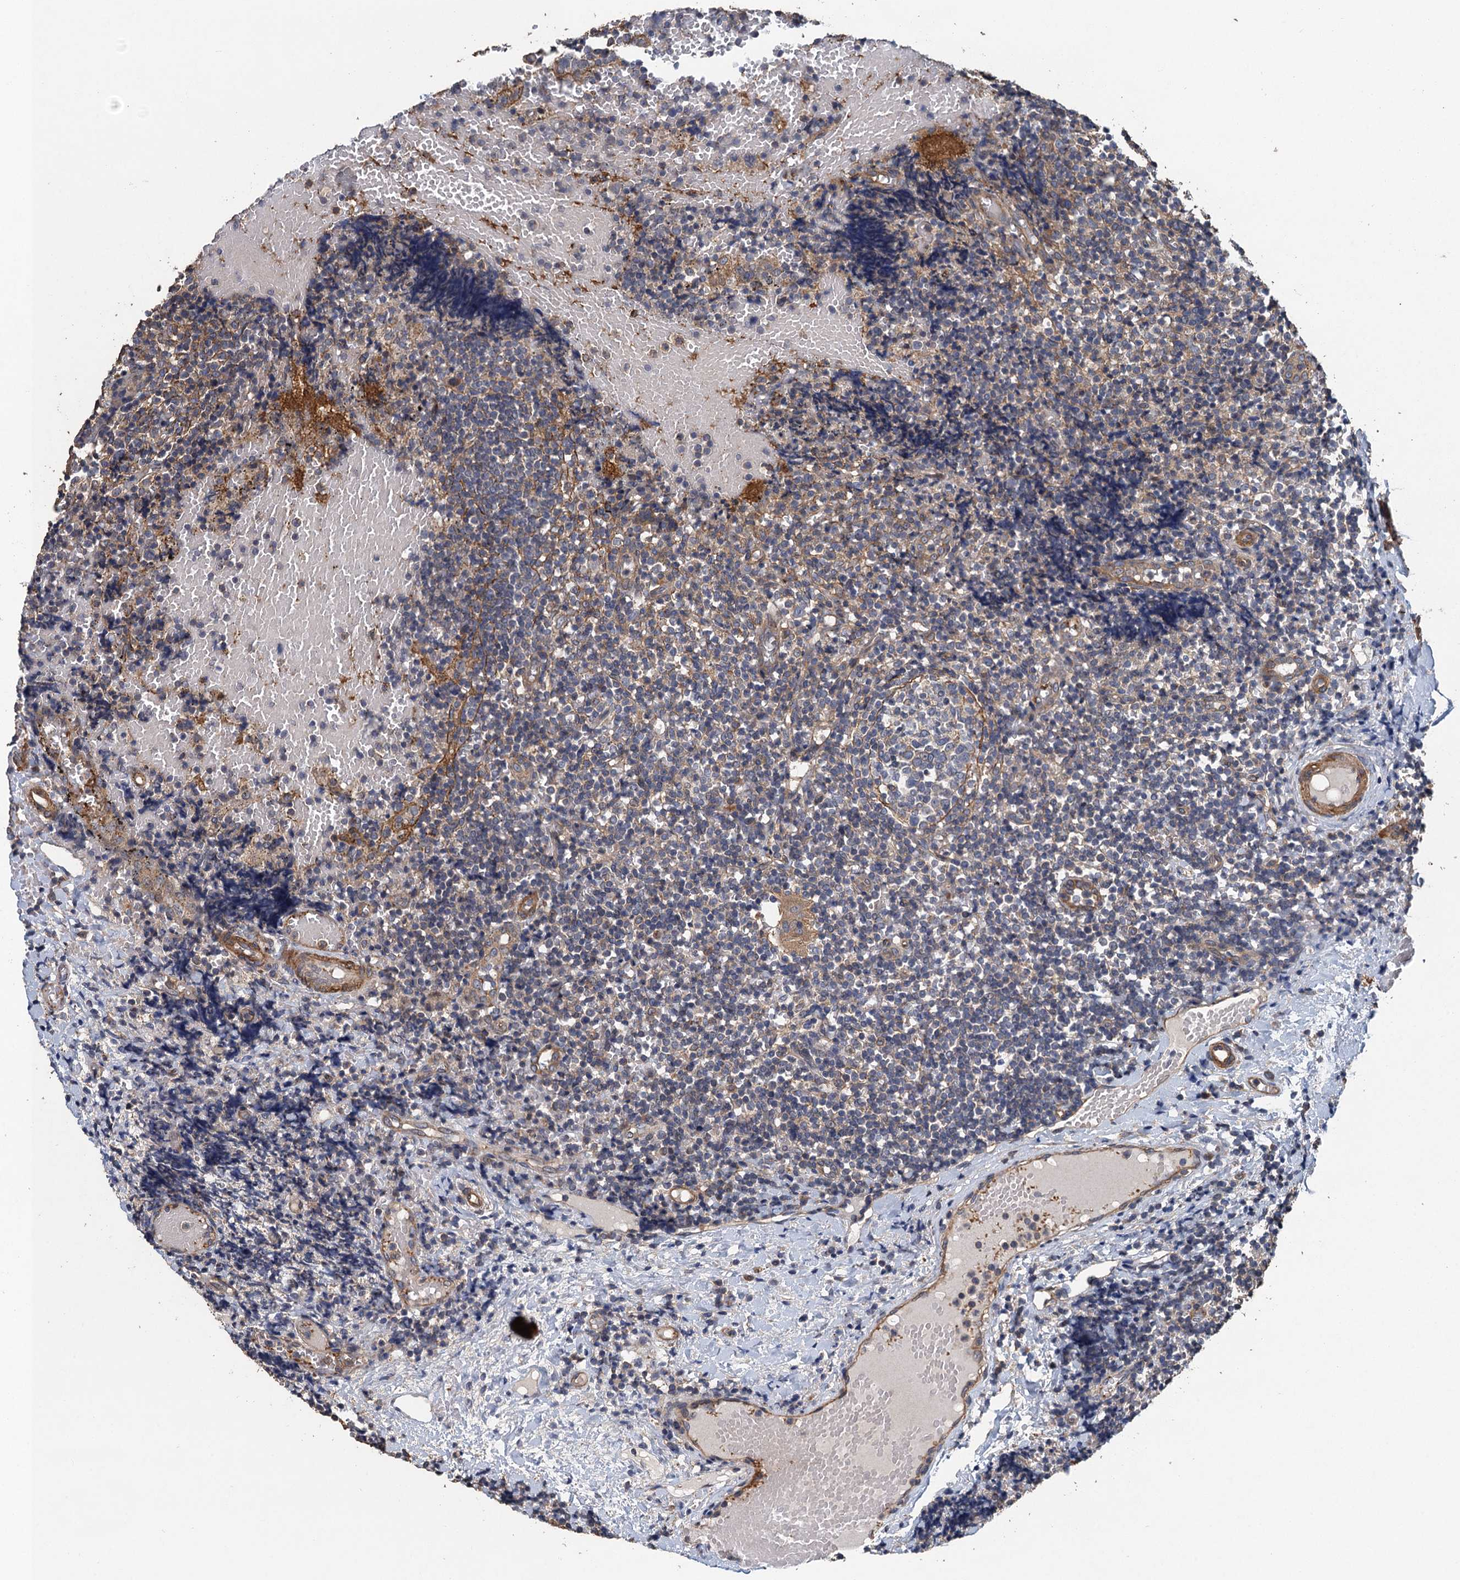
{"staining": {"intensity": "negative", "quantity": "none", "location": "none"}, "tissue": "tonsil", "cell_type": "Germinal center cells", "image_type": "normal", "snomed": [{"axis": "morphology", "description": "Normal tissue, NOS"}, {"axis": "topography", "description": "Tonsil"}], "caption": "Immunohistochemical staining of benign tonsil demonstrates no significant staining in germinal center cells. (Stains: DAB (3,3'-diaminobenzidine) immunohistochemistry (IHC) with hematoxylin counter stain, Microscopy: brightfield microscopy at high magnification).", "gene": "MEAK7", "patient": {"sex": "female", "age": 19}}